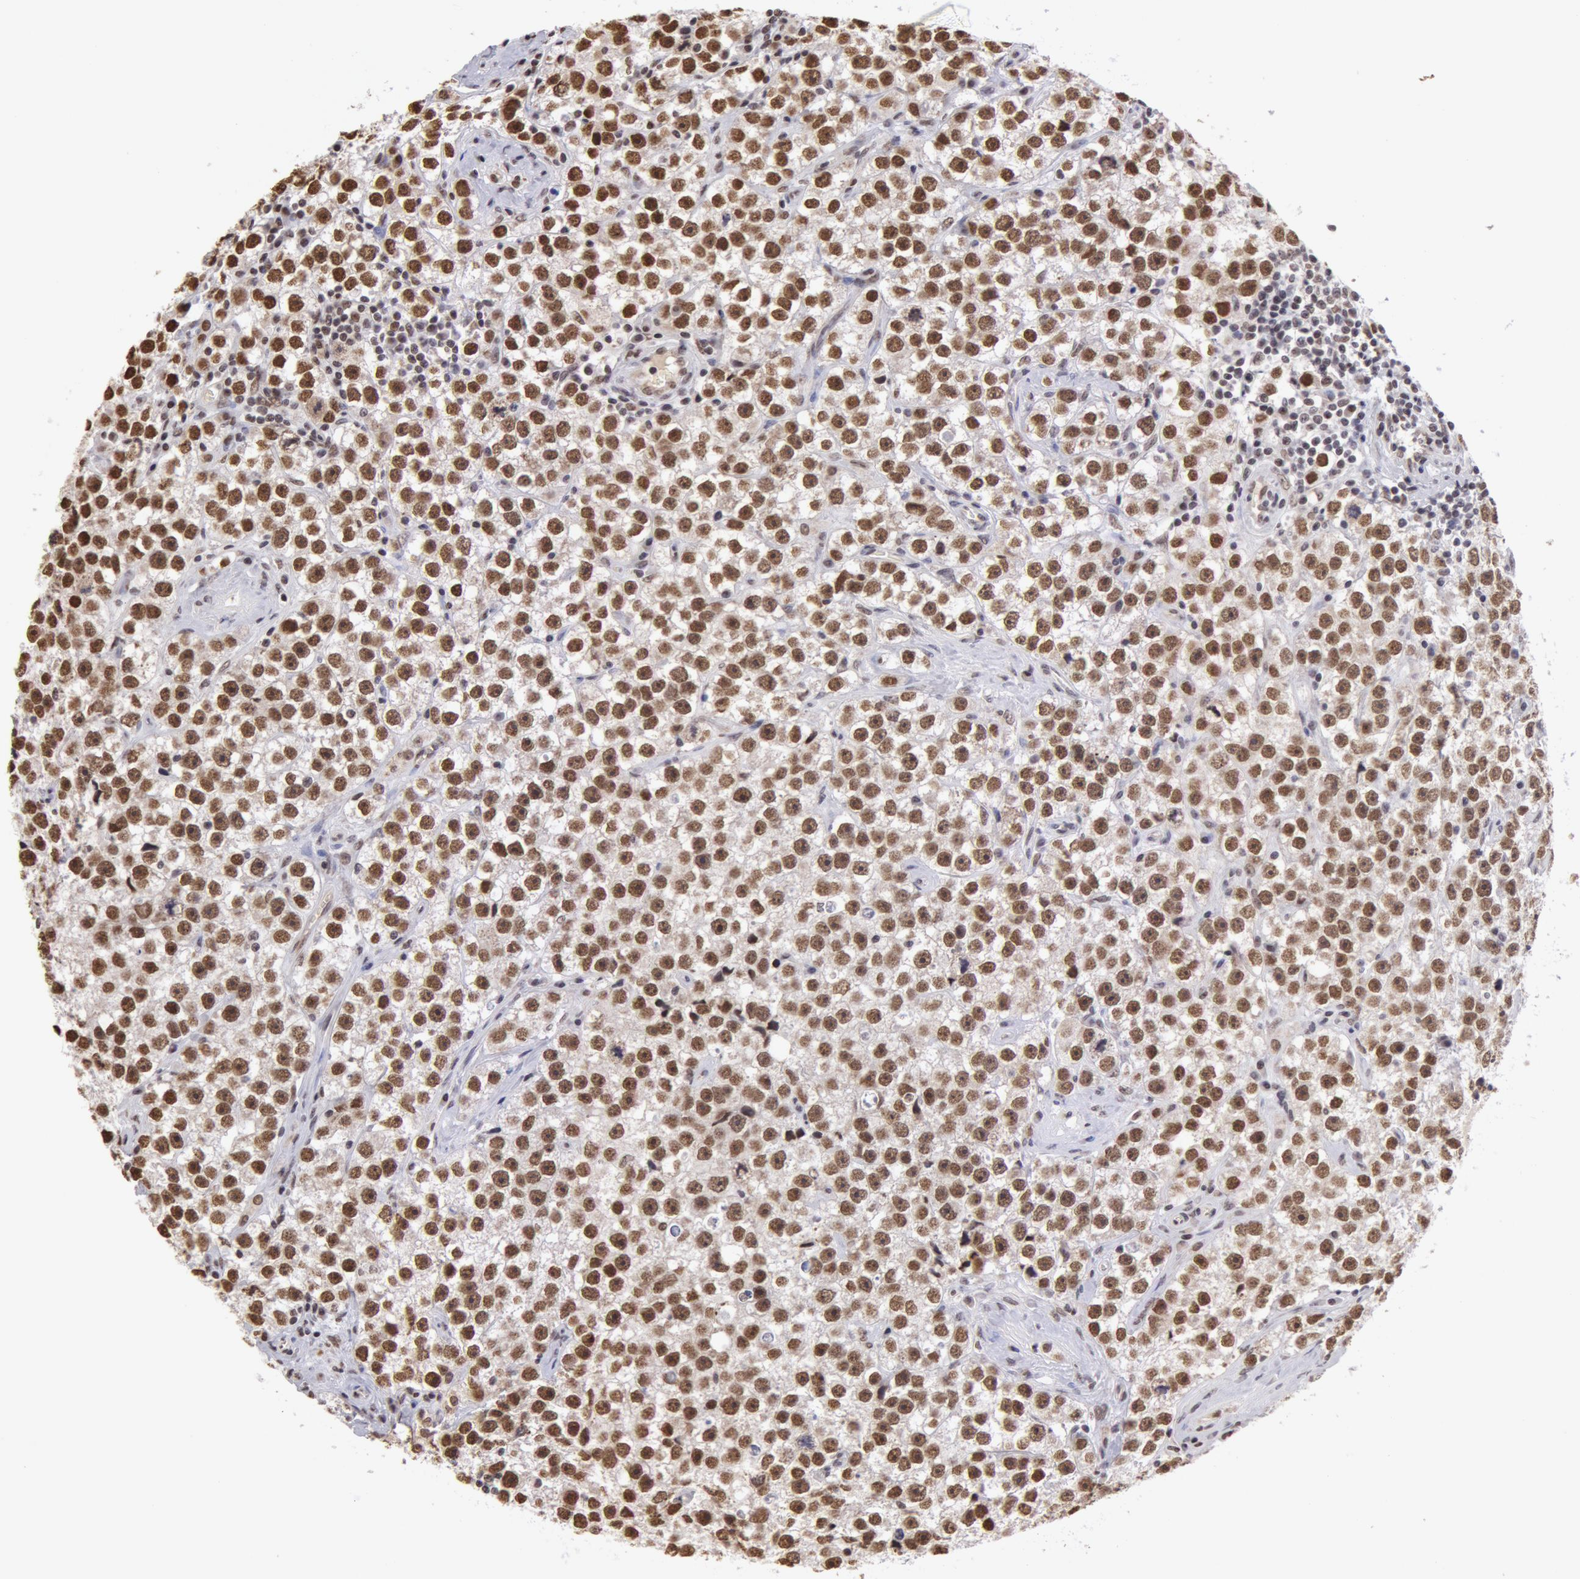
{"staining": {"intensity": "moderate", "quantity": "25%-75%", "location": "nuclear"}, "tissue": "testis cancer", "cell_type": "Tumor cells", "image_type": "cancer", "snomed": [{"axis": "morphology", "description": "Seminoma, NOS"}, {"axis": "topography", "description": "Testis"}], "caption": "Tumor cells reveal medium levels of moderate nuclear staining in approximately 25%-75% of cells in human testis cancer (seminoma).", "gene": "VRTN", "patient": {"sex": "male", "age": 32}}